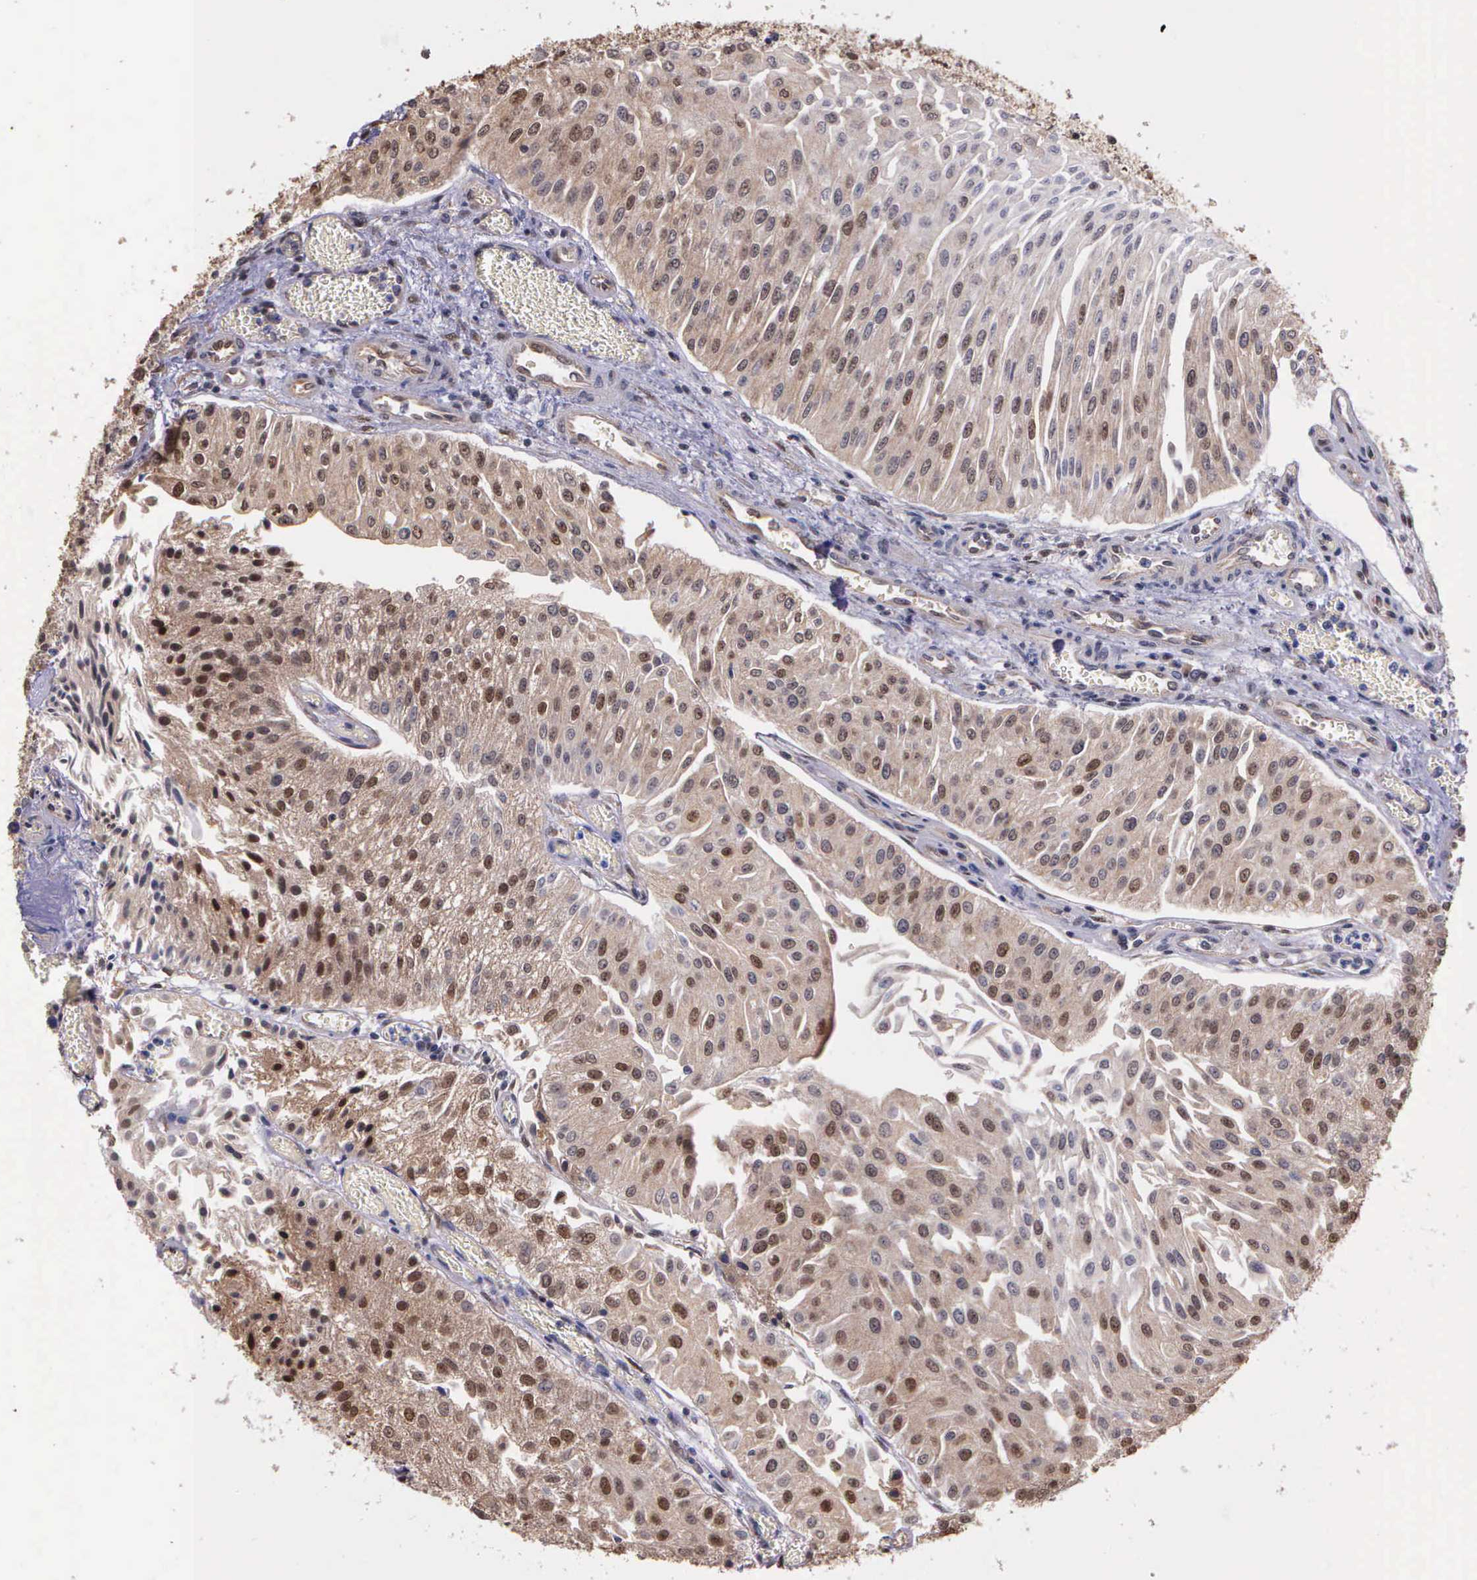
{"staining": {"intensity": "moderate", "quantity": ">75%", "location": "cytoplasmic/membranous,nuclear"}, "tissue": "urothelial cancer", "cell_type": "Tumor cells", "image_type": "cancer", "snomed": [{"axis": "morphology", "description": "Urothelial carcinoma, Low grade"}, {"axis": "topography", "description": "Urinary bladder"}], "caption": "DAB immunohistochemical staining of urothelial cancer shows moderate cytoplasmic/membranous and nuclear protein positivity in approximately >75% of tumor cells.", "gene": "PSMC1", "patient": {"sex": "male", "age": 86}}